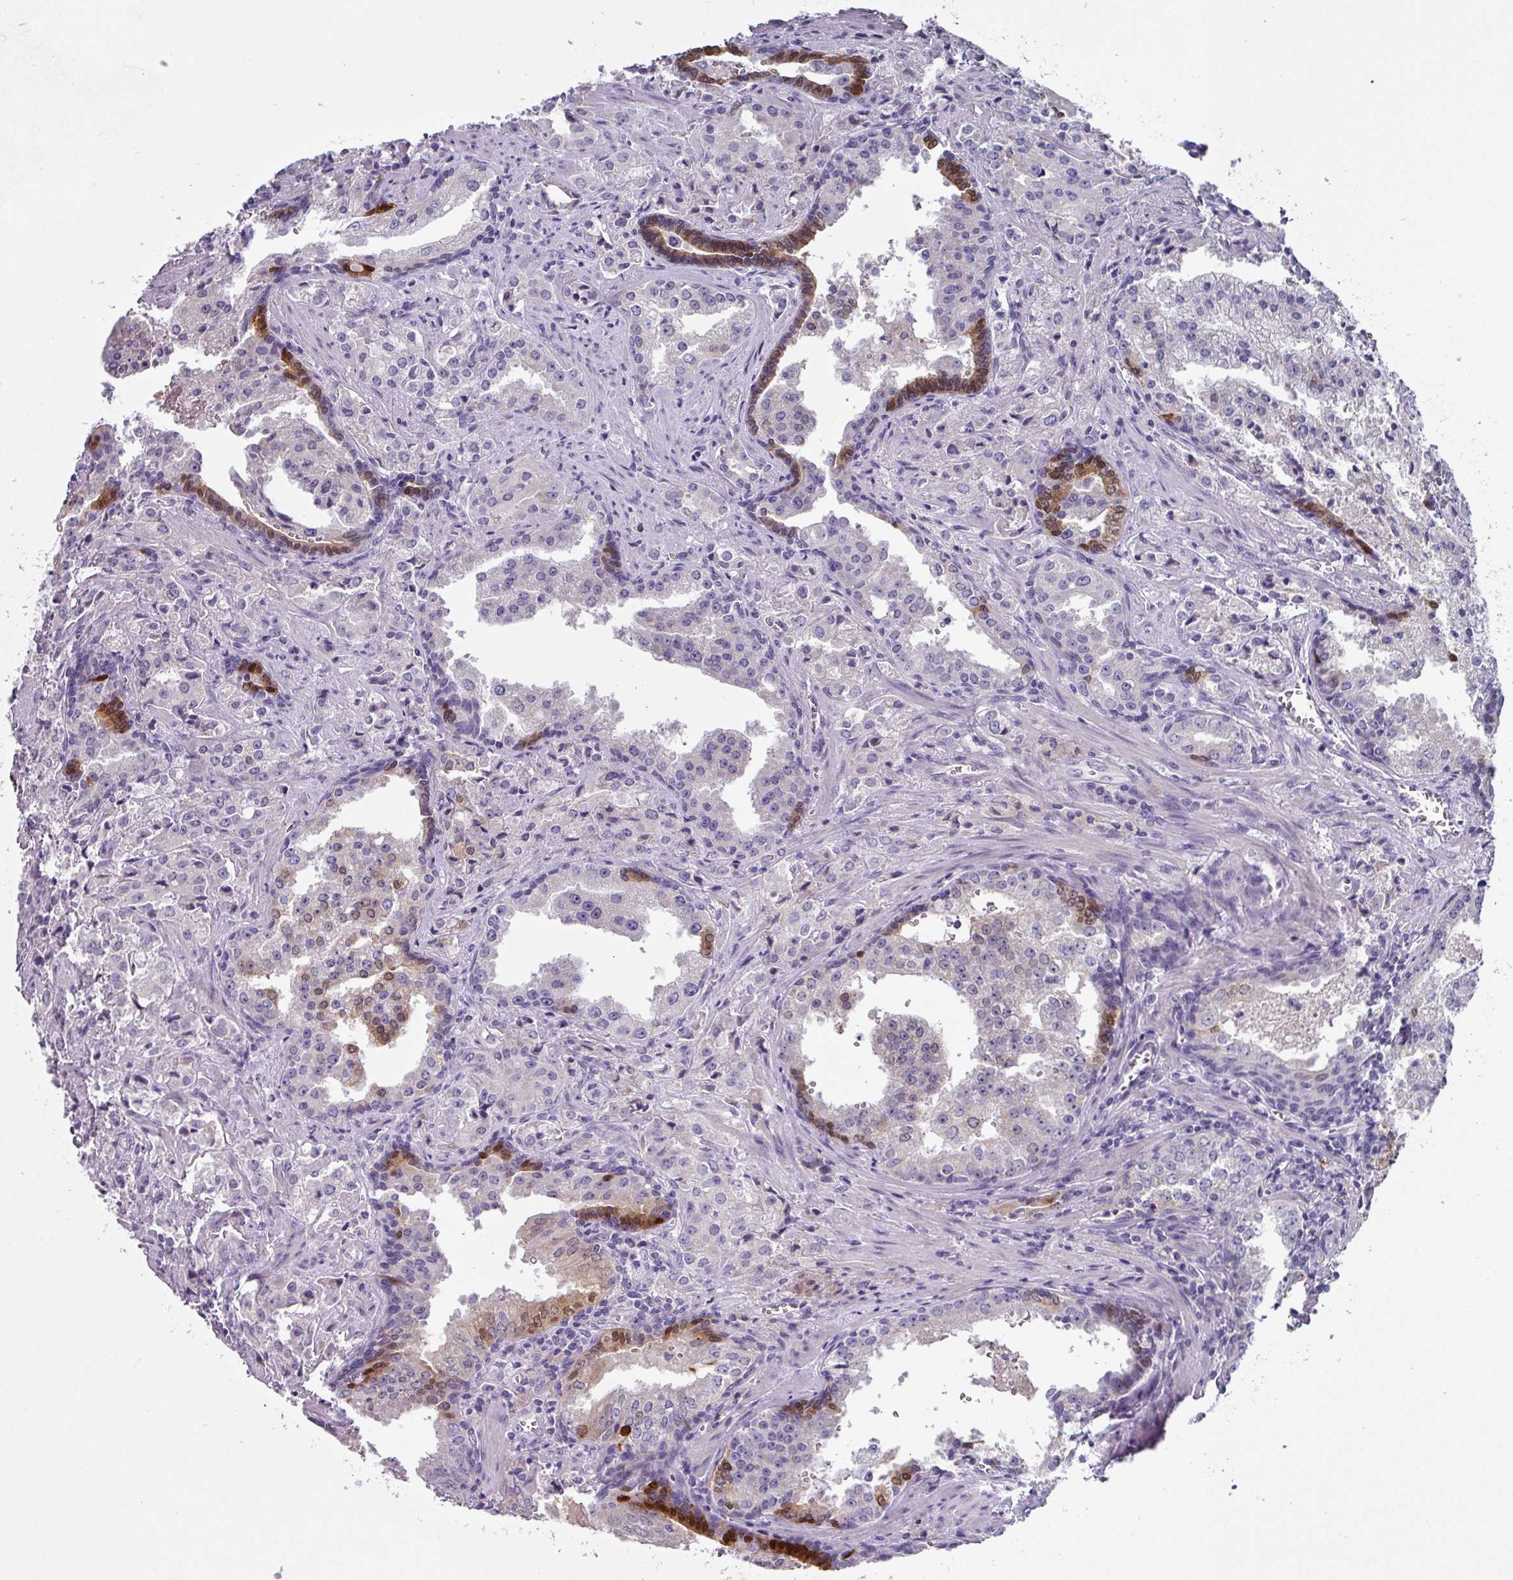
{"staining": {"intensity": "negative", "quantity": "none", "location": "none"}, "tissue": "prostate cancer", "cell_type": "Tumor cells", "image_type": "cancer", "snomed": [{"axis": "morphology", "description": "Adenocarcinoma, High grade"}, {"axis": "topography", "description": "Prostate"}], "caption": "This is a micrograph of immunohistochemistry staining of prostate cancer, which shows no positivity in tumor cells.", "gene": "DEFB115", "patient": {"sex": "male", "age": 68}}